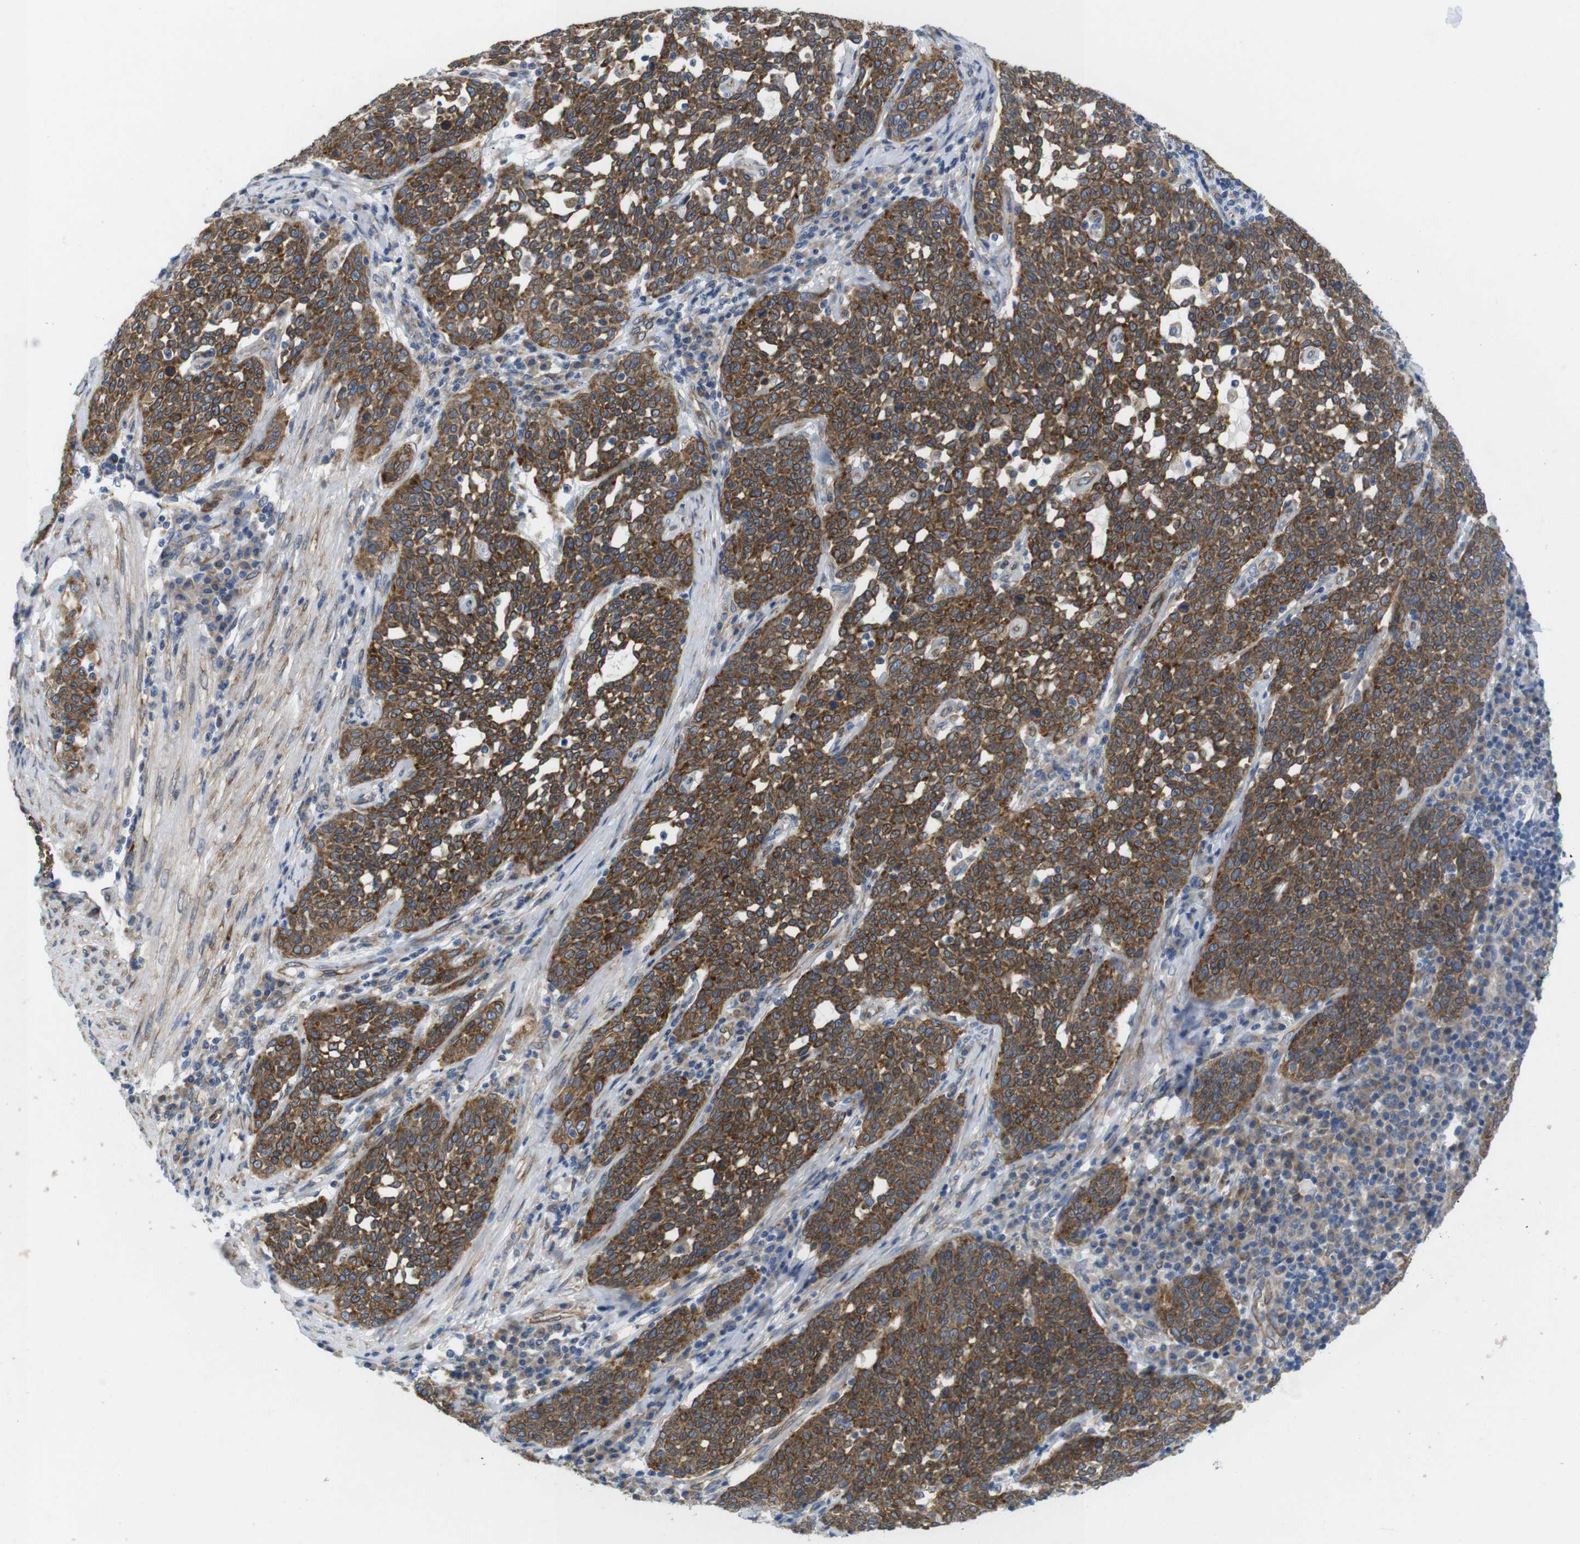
{"staining": {"intensity": "strong", "quantity": ">75%", "location": "cytoplasmic/membranous"}, "tissue": "cervical cancer", "cell_type": "Tumor cells", "image_type": "cancer", "snomed": [{"axis": "morphology", "description": "Squamous cell carcinoma, NOS"}, {"axis": "topography", "description": "Cervix"}], "caption": "A high-resolution micrograph shows IHC staining of cervical cancer, which shows strong cytoplasmic/membranous staining in approximately >75% of tumor cells.", "gene": "HACD3", "patient": {"sex": "female", "age": 34}}